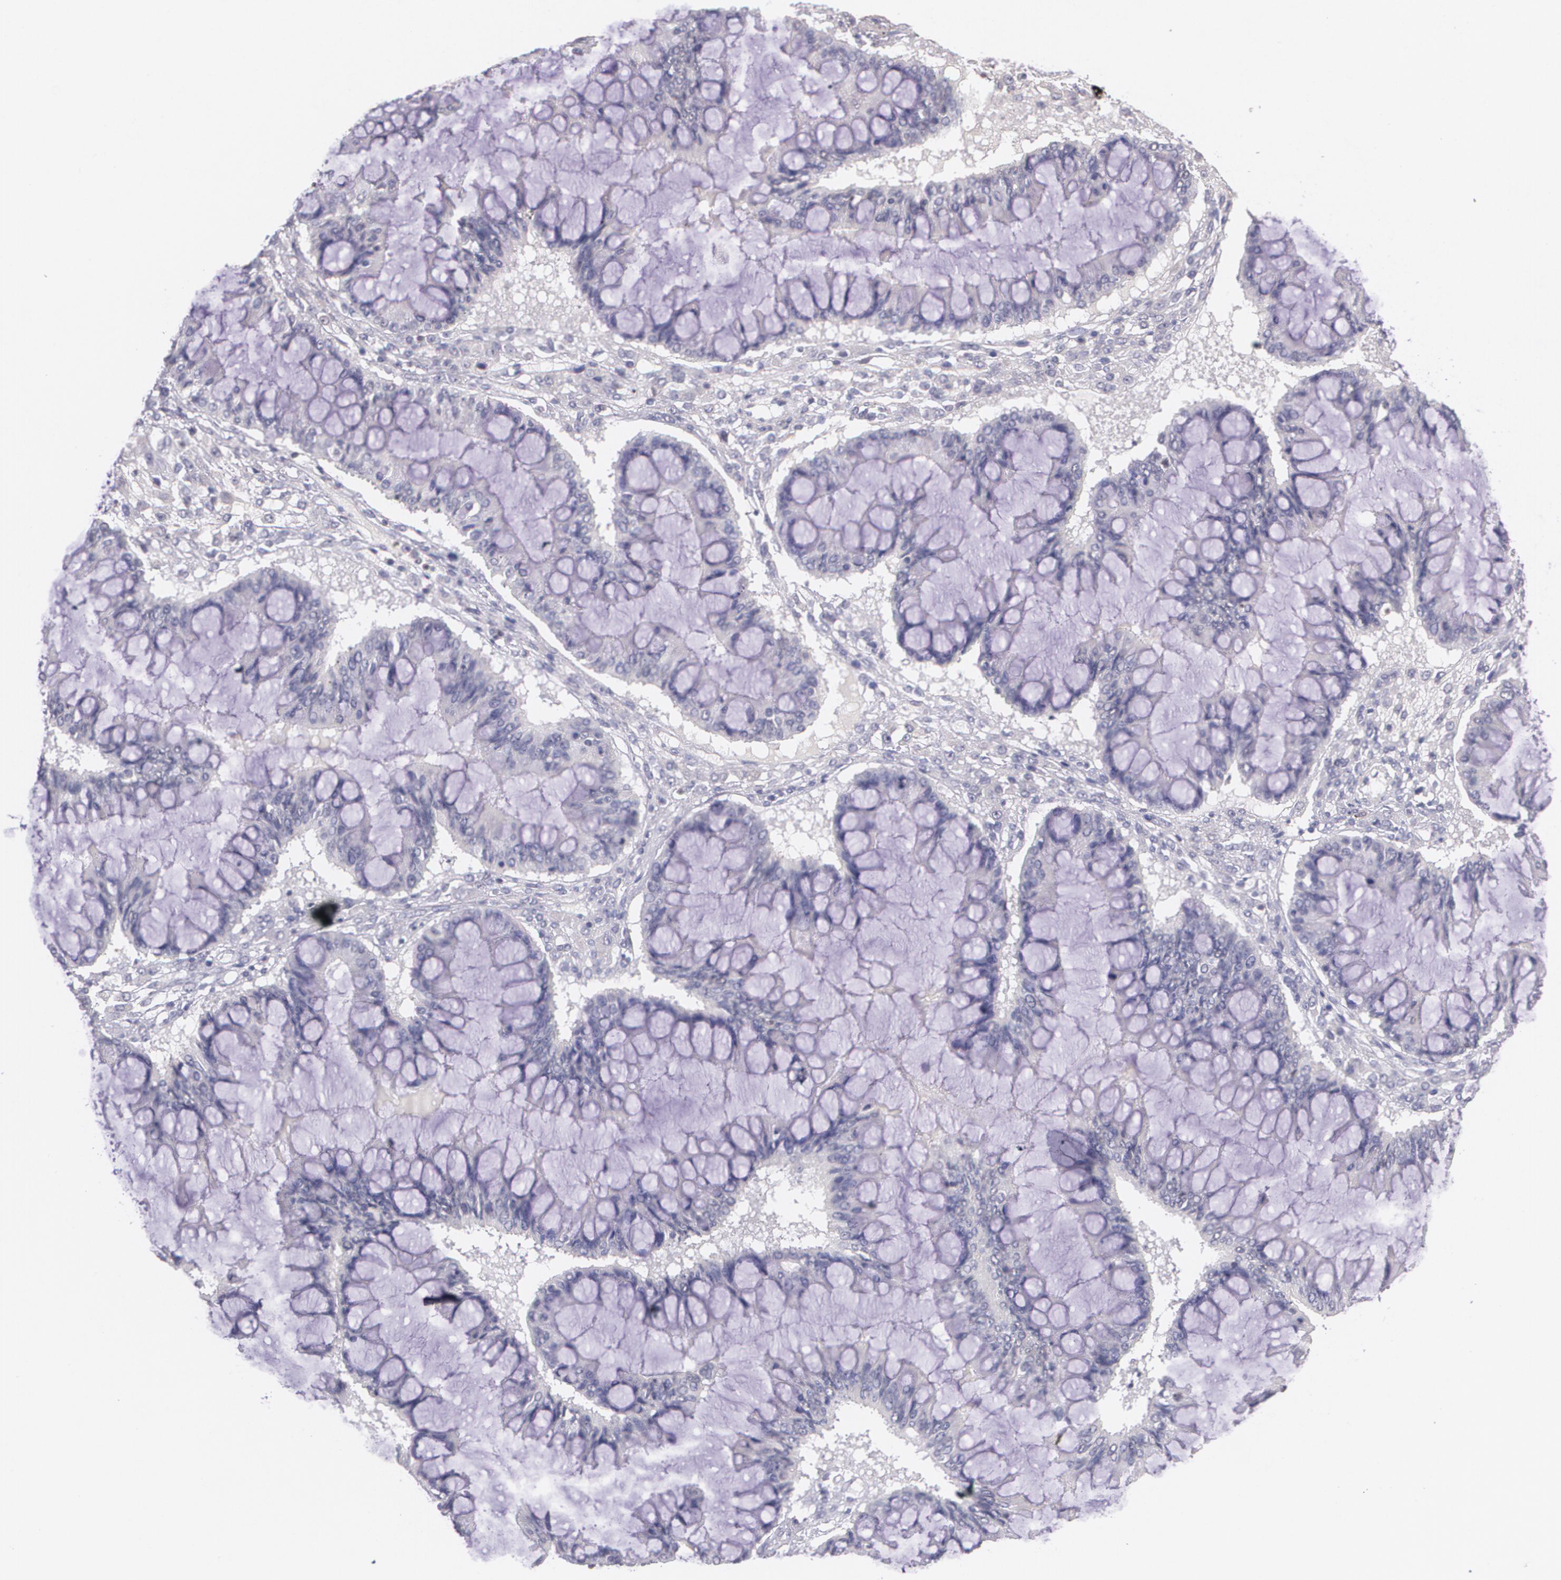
{"staining": {"intensity": "negative", "quantity": "none", "location": "none"}, "tissue": "ovarian cancer", "cell_type": "Tumor cells", "image_type": "cancer", "snomed": [{"axis": "morphology", "description": "Cystadenocarcinoma, mucinous, NOS"}, {"axis": "topography", "description": "Ovary"}], "caption": "Tumor cells are negative for protein expression in human ovarian cancer (mucinous cystadenocarcinoma). Nuclei are stained in blue.", "gene": "RTN1", "patient": {"sex": "female", "age": 73}}